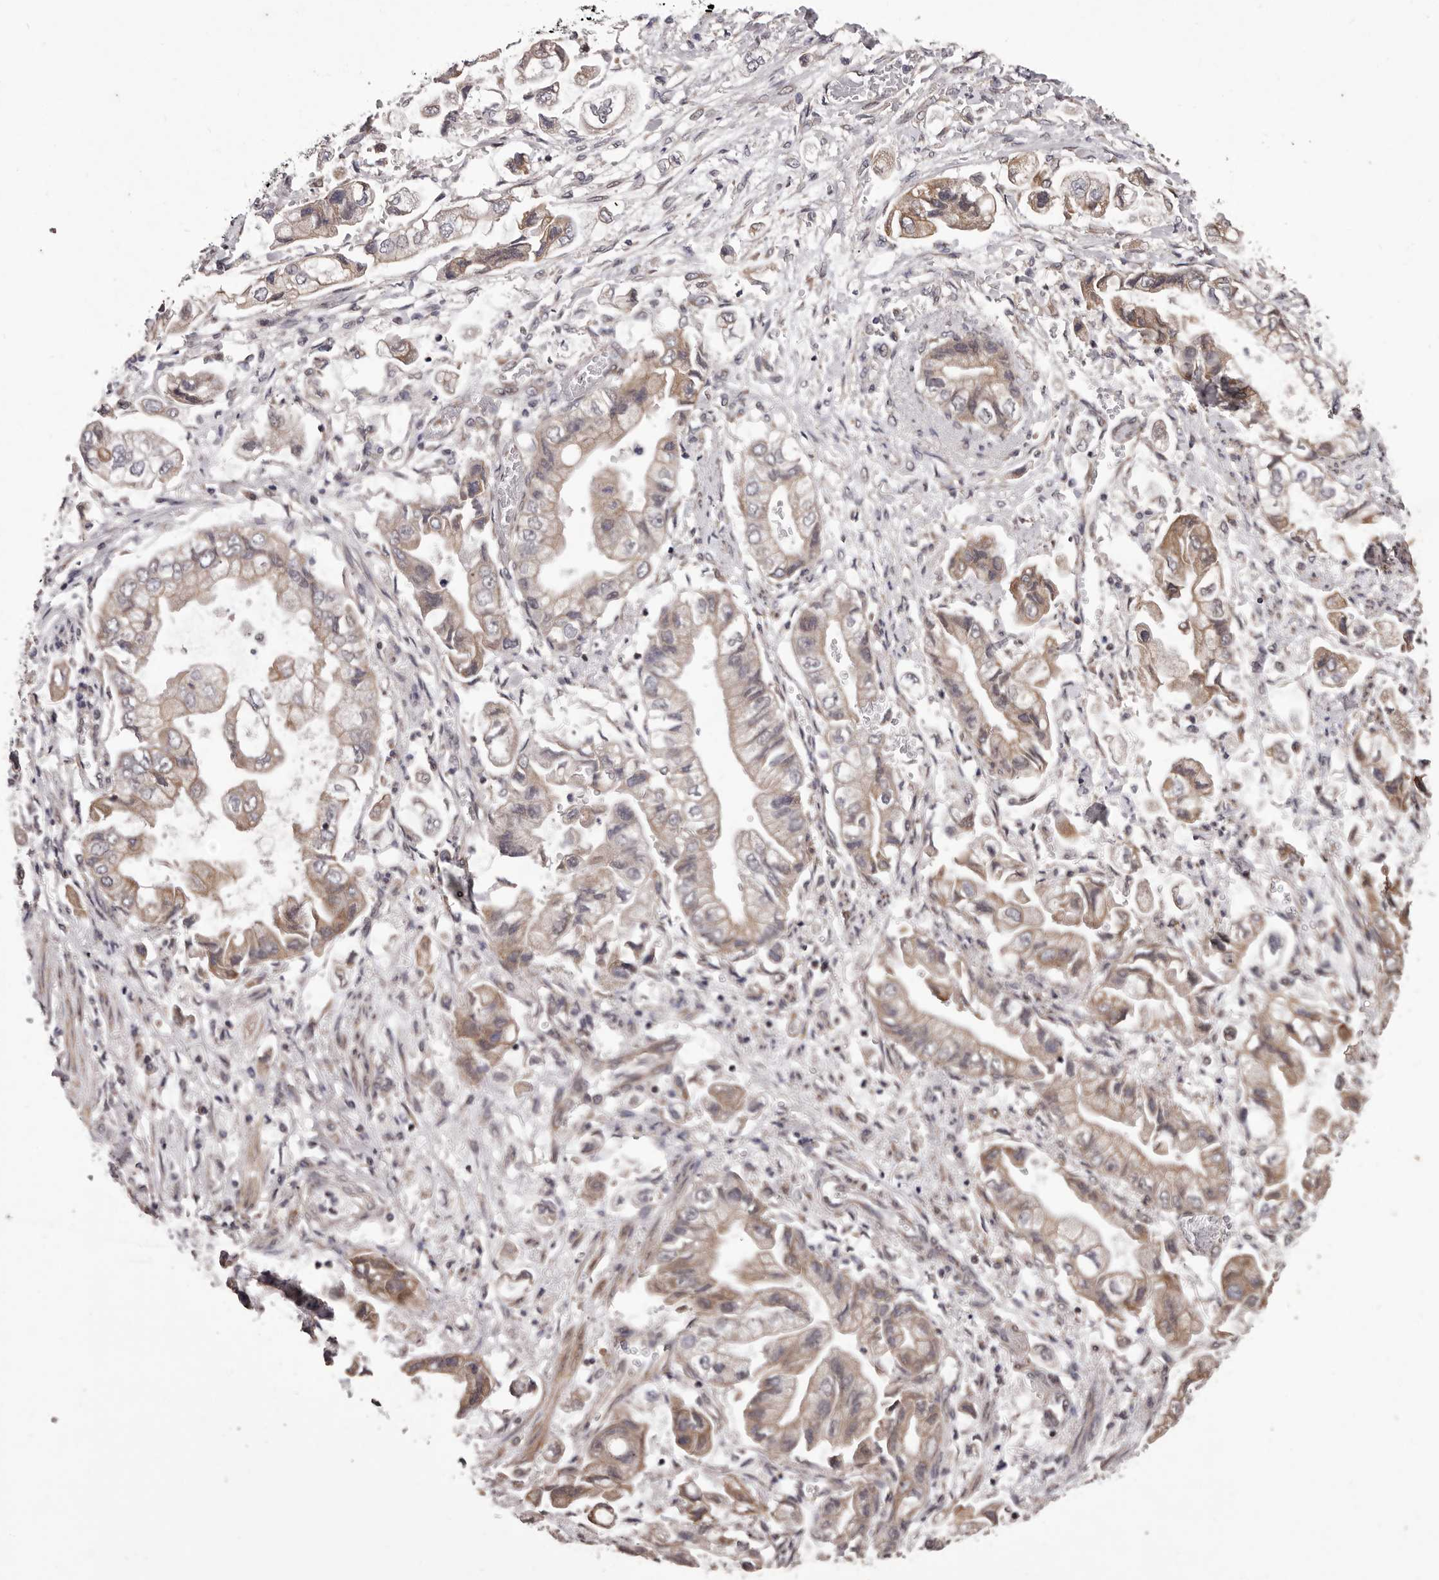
{"staining": {"intensity": "weak", "quantity": ">75%", "location": "cytoplasmic/membranous"}, "tissue": "stomach cancer", "cell_type": "Tumor cells", "image_type": "cancer", "snomed": [{"axis": "morphology", "description": "Adenocarcinoma, NOS"}, {"axis": "topography", "description": "Stomach"}], "caption": "Stomach adenocarcinoma tissue shows weak cytoplasmic/membranous positivity in about >75% of tumor cells", "gene": "CELF3", "patient": {"sex": "male", "age": 62}}